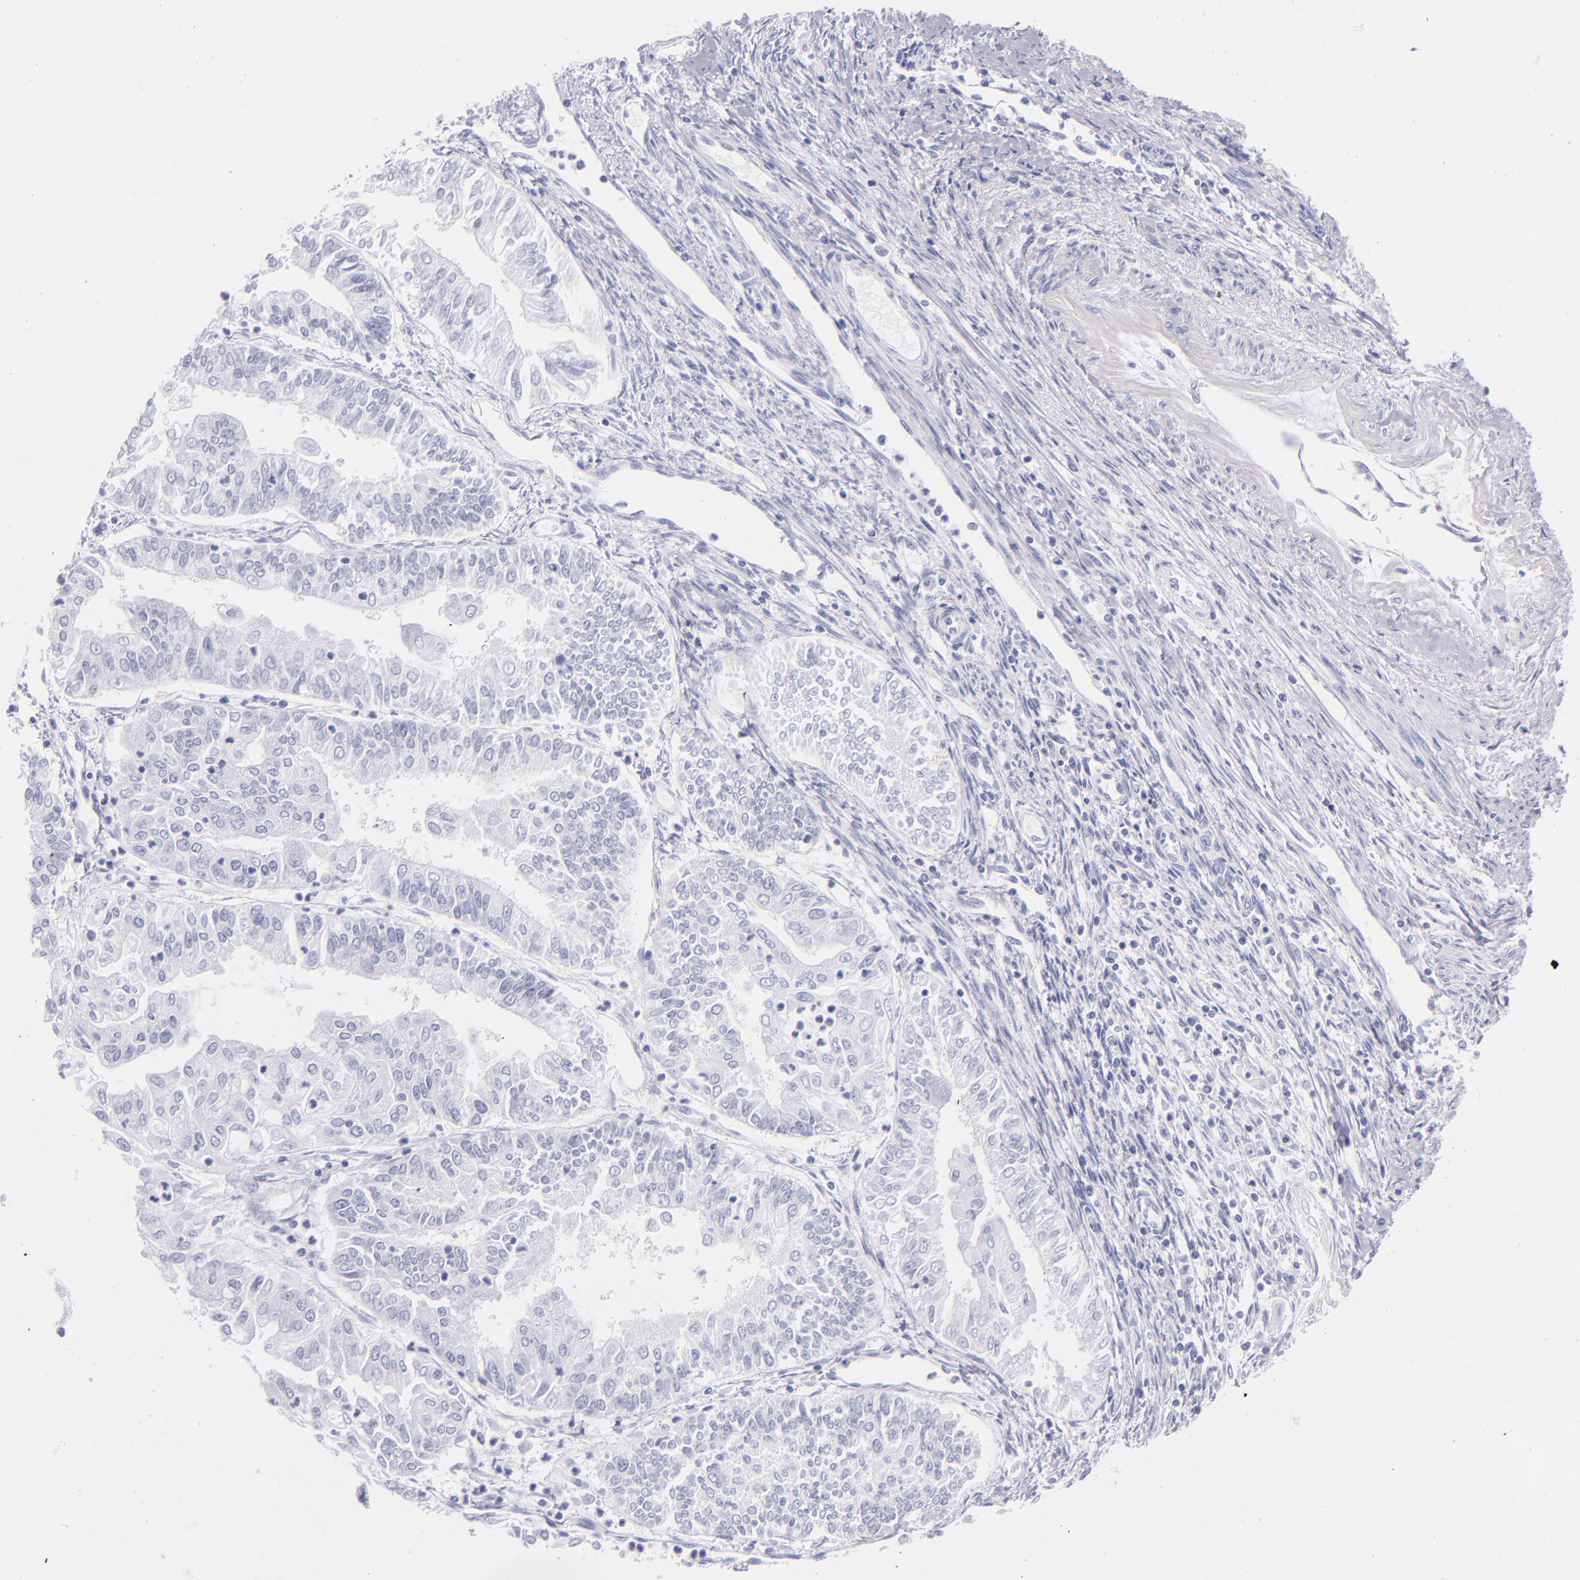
{"staining": {"intensity": "negative", "quantity": "none", "location": "none"}, "tissue": "endometrial cancer", "cell_type": "Tumor cells", "image_type": "cancer", "snomed": [{"axis": "morphology", "description": "Adenocarcinoma, NOS"}, {"axis": "topography", "description": "Endometrium"}], "caption": "Protein analysis of adenocarcinoma (endometrial) shows no significant positivity in tumor cells.", "gene": "SFTPB", "patient": {"sex": "female", "age": 75}}